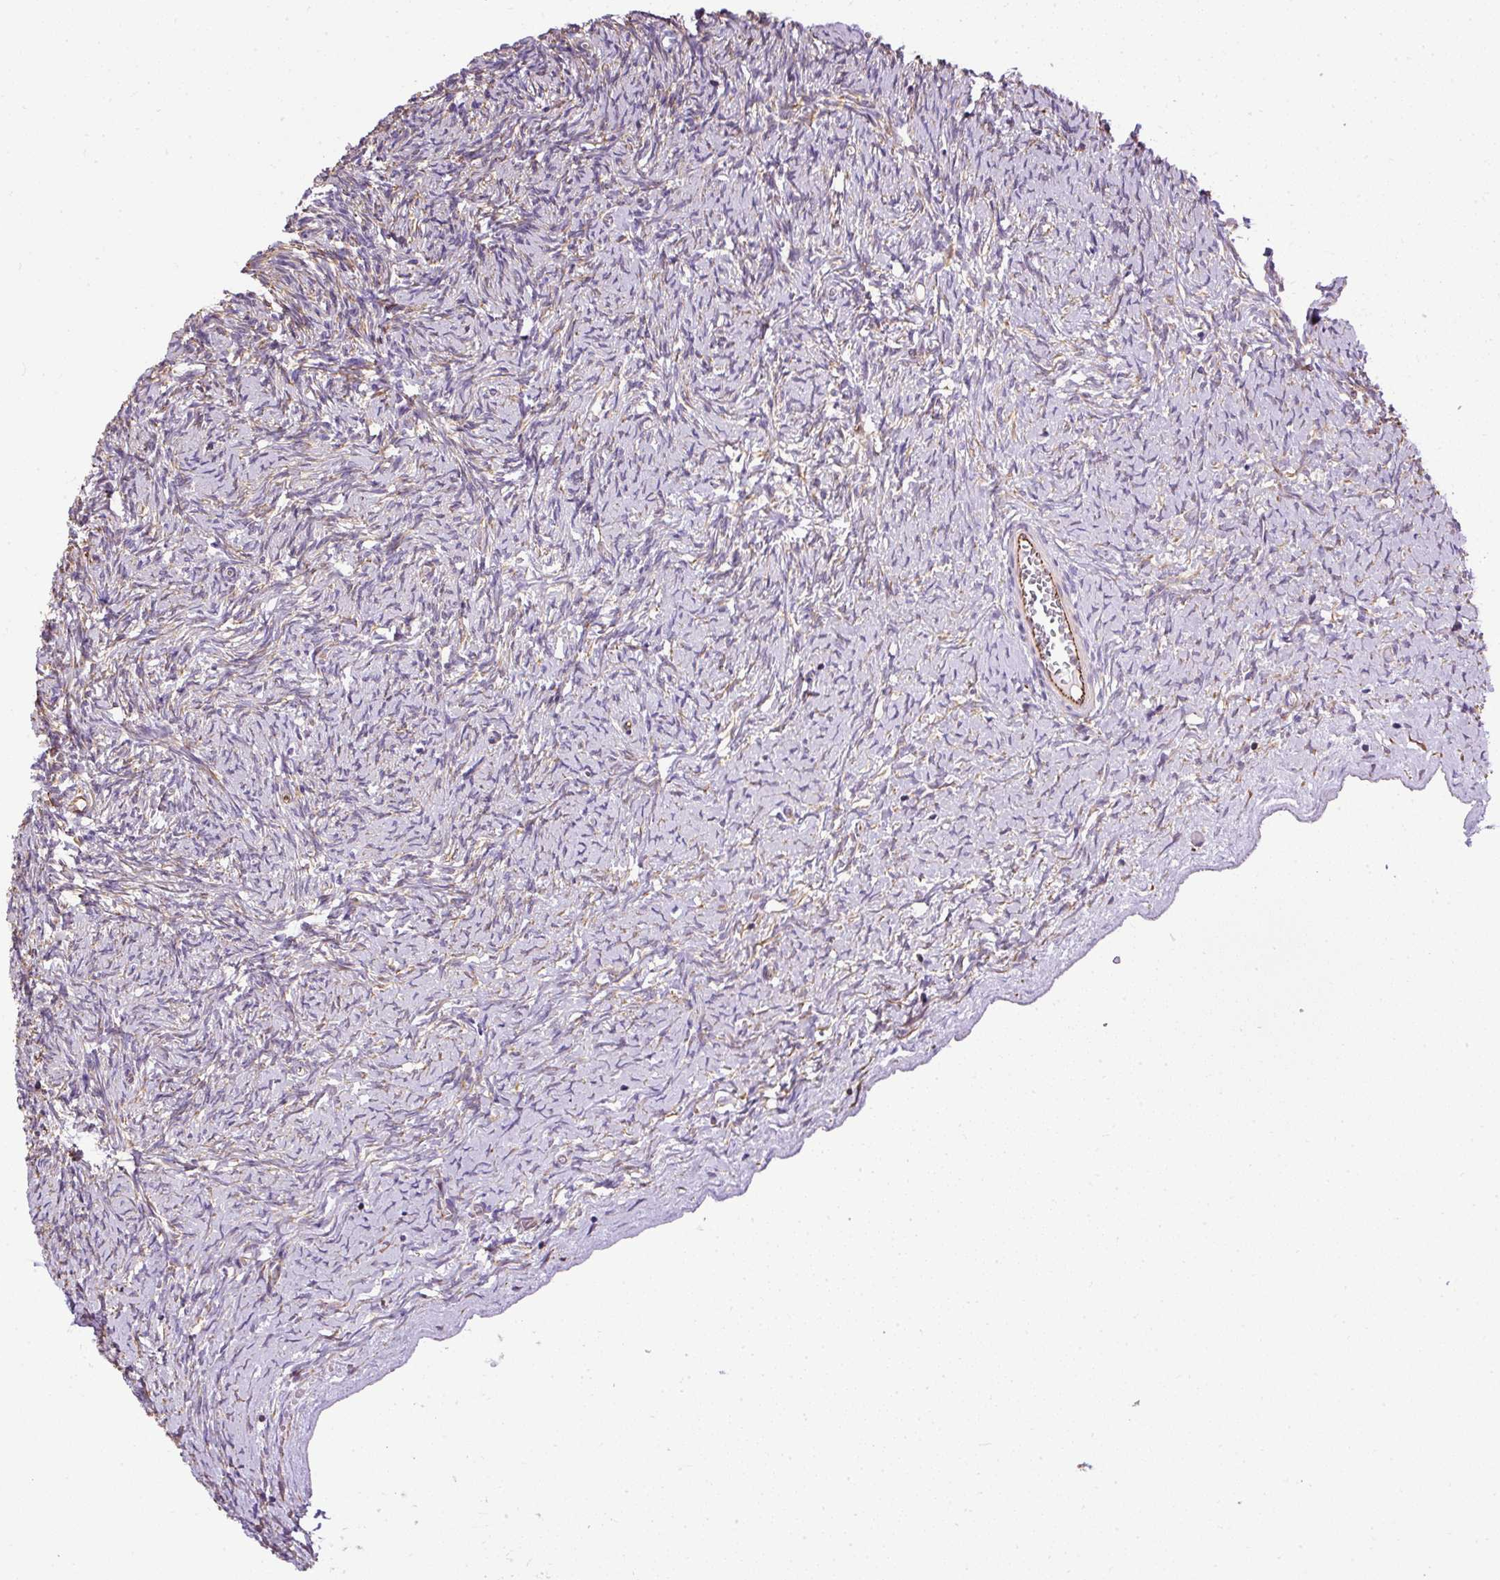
{"staining": {"intensity": "weak", "quantity": "25%-75%", "location": "cytoplasmic/membranous"}, "tissue": "ovary", "cell_type": "Ovarian stroma cells", "image_type": "normal", "snomed": [{"axis": "morphology", "description": "Normal tissue, NOS"}, {"axis": "topography", "description": "Ovary"}], "caption": "Brown immunohistochemical staining in unremarkable human ovary shows weak cytoplasmic/membranous staining in approximately 25%-75% of ovarian stroma cells.", "gene": "PLS1", "patient": {"sex": "female", "age": 39}}